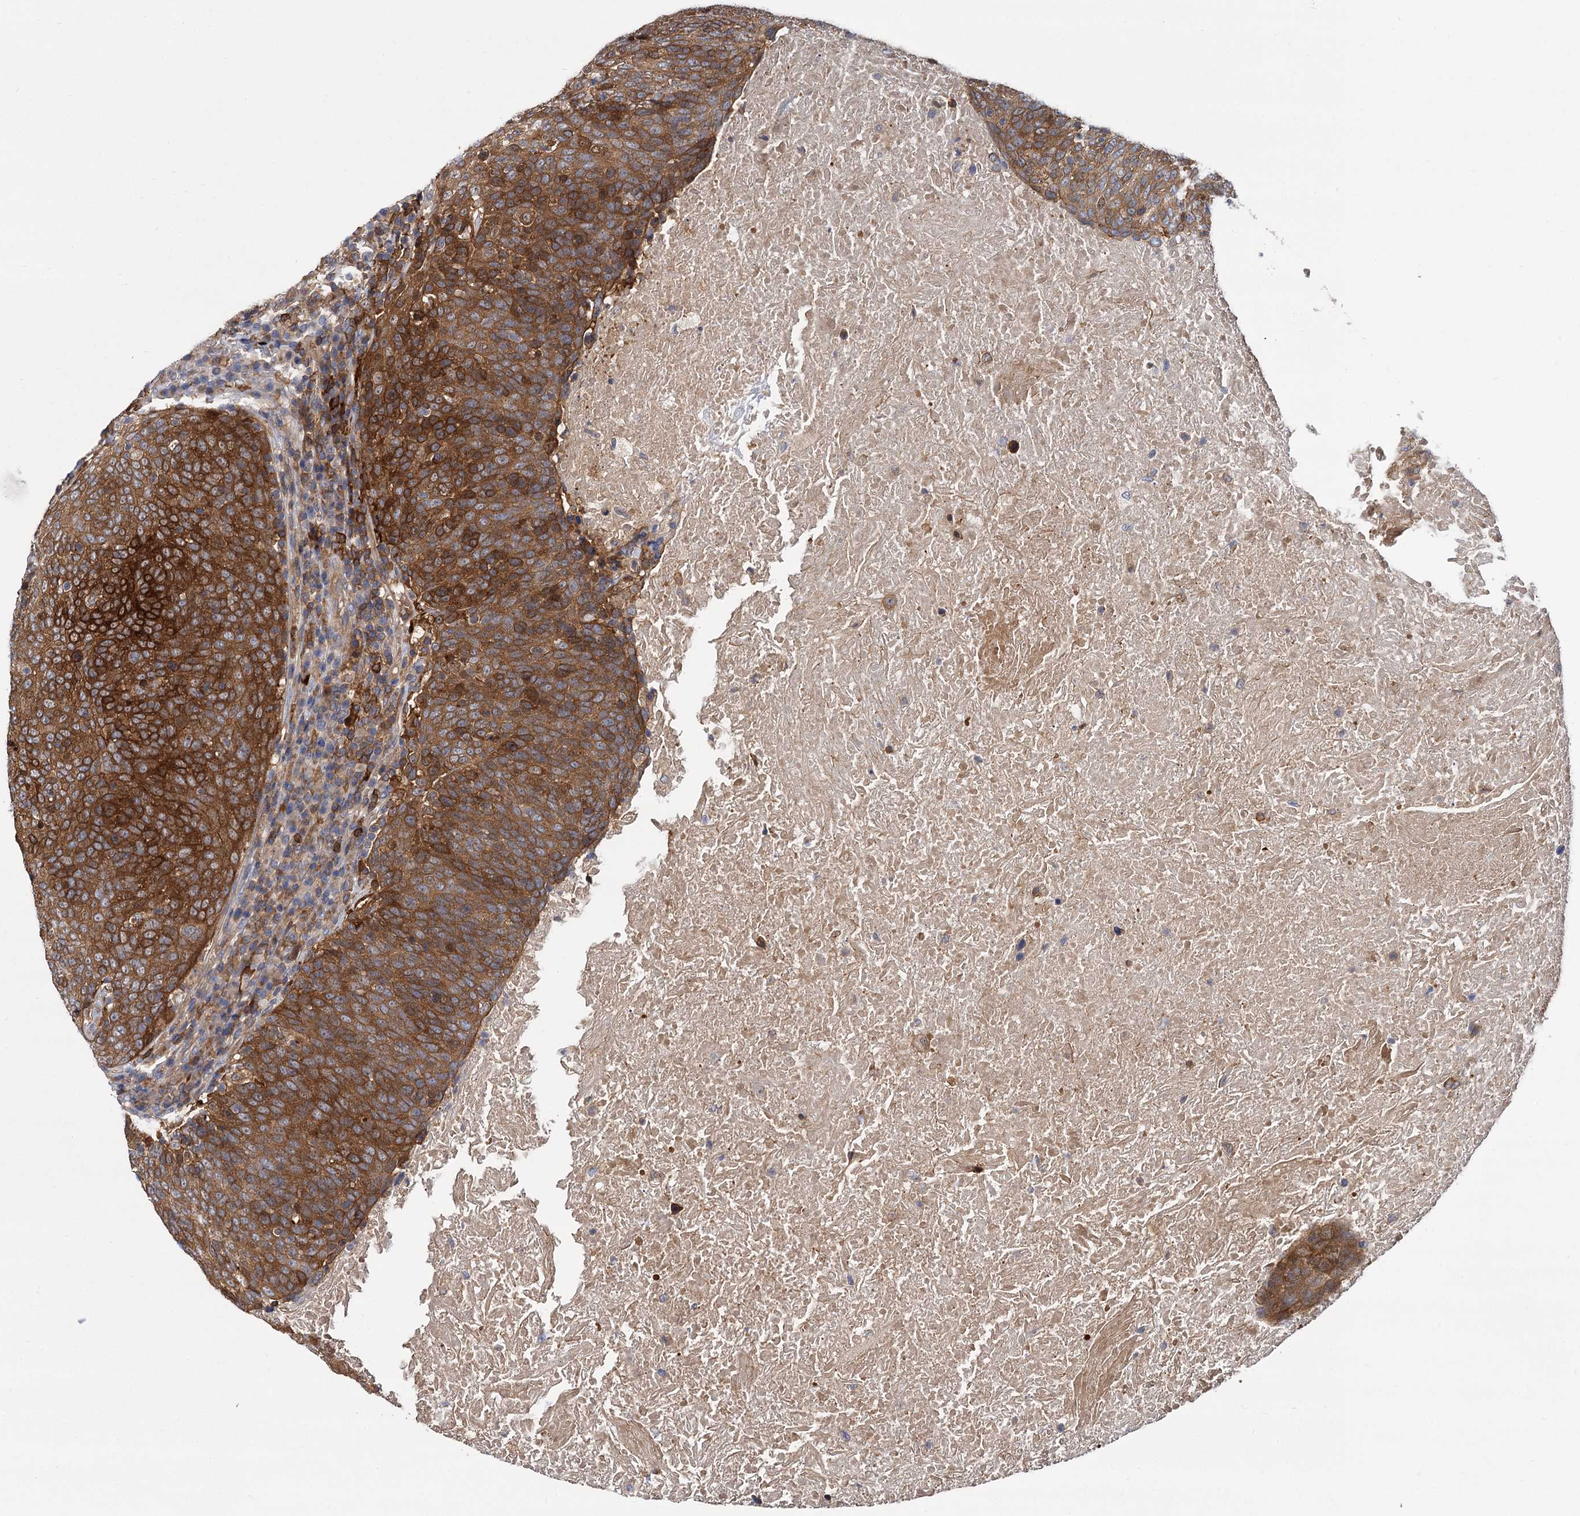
{"staining": {"intensity": "strong", "quantity": ">75%", "location": "cytoplasmic/membranous"}, "tissue": "head and neck cancer", "cell_type": "Tumor cells", "image_type": "cancer", "snomed": [{"axis": "morphology", "description": "Squamous cell carcinoma, NOS"}, {"axis": "morphology", "description": "Squamous cell carcinoma, metastatic, NOS"}, {"axis": "topography", "description": "Lymph node"}, {"axis": "topography", "description": "Head-Neck"}], "caption": "Tumor cells demonstrate high levels of strong cytoplasmic/membranous staining in approximately >75% of cells in head and neck metastatic squamous cell carcinoma.", "gene": "GCLC", "patient": {"sex": "male", "age": 62}}